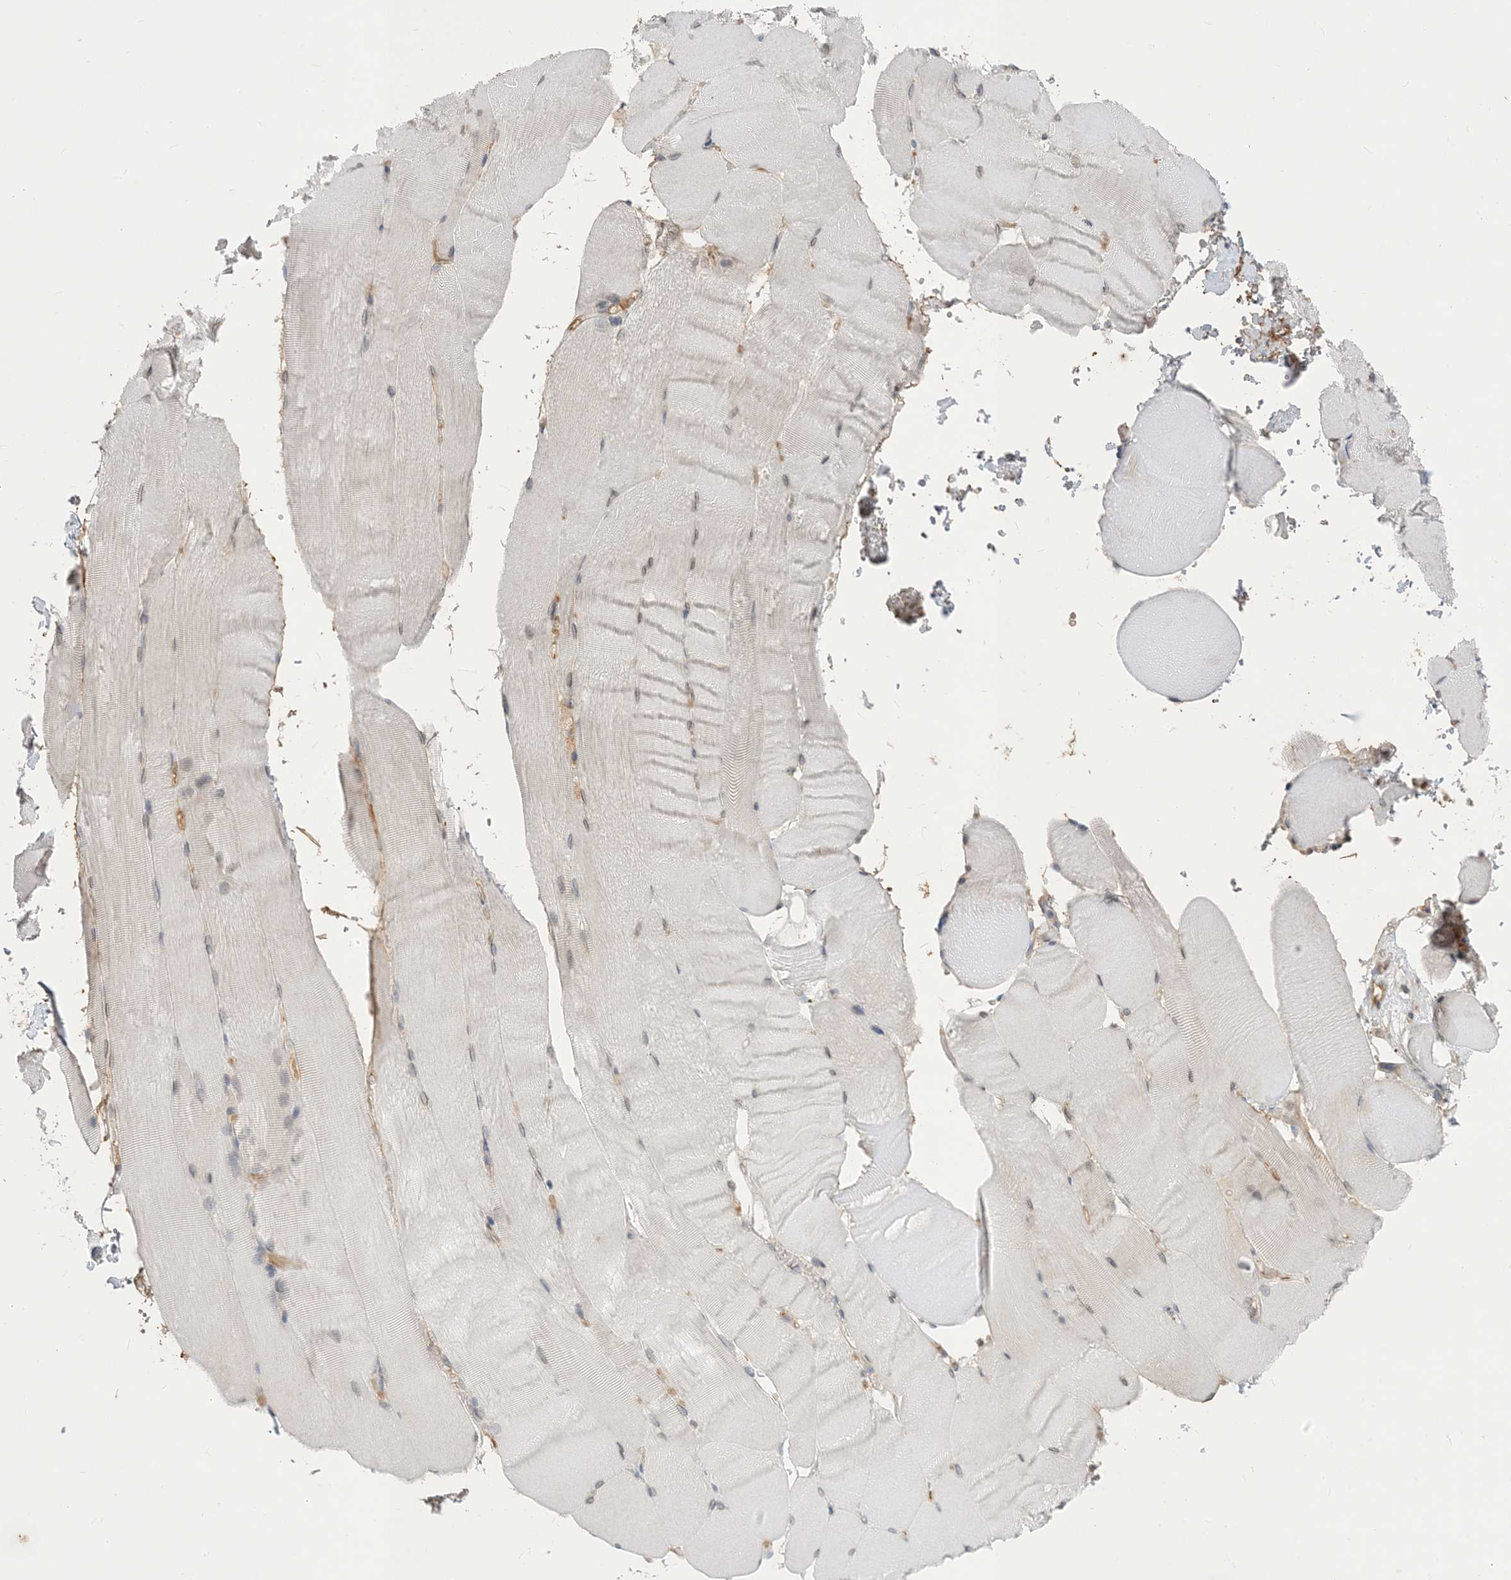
{"staining": {"intensity": "negative", "quantity": "none", "location": "none"}, "tissue": "skeletal muscle", "cell_type": "Myocytes", "image_type": "normal", "snomed": [{"axis": "morphology", "description": "Normal tissue, NOS"}, {"axis": "topography", "description": "Skeletal muscle"}, {"axis": "topography", "description": "Parathyroid gland"}], "caption": "Protein analysis of normal skeletal muscle reveals no significant expression in myocytes.", "gene": "NAGK", "patient": {"sex": "female", "age": 37}}